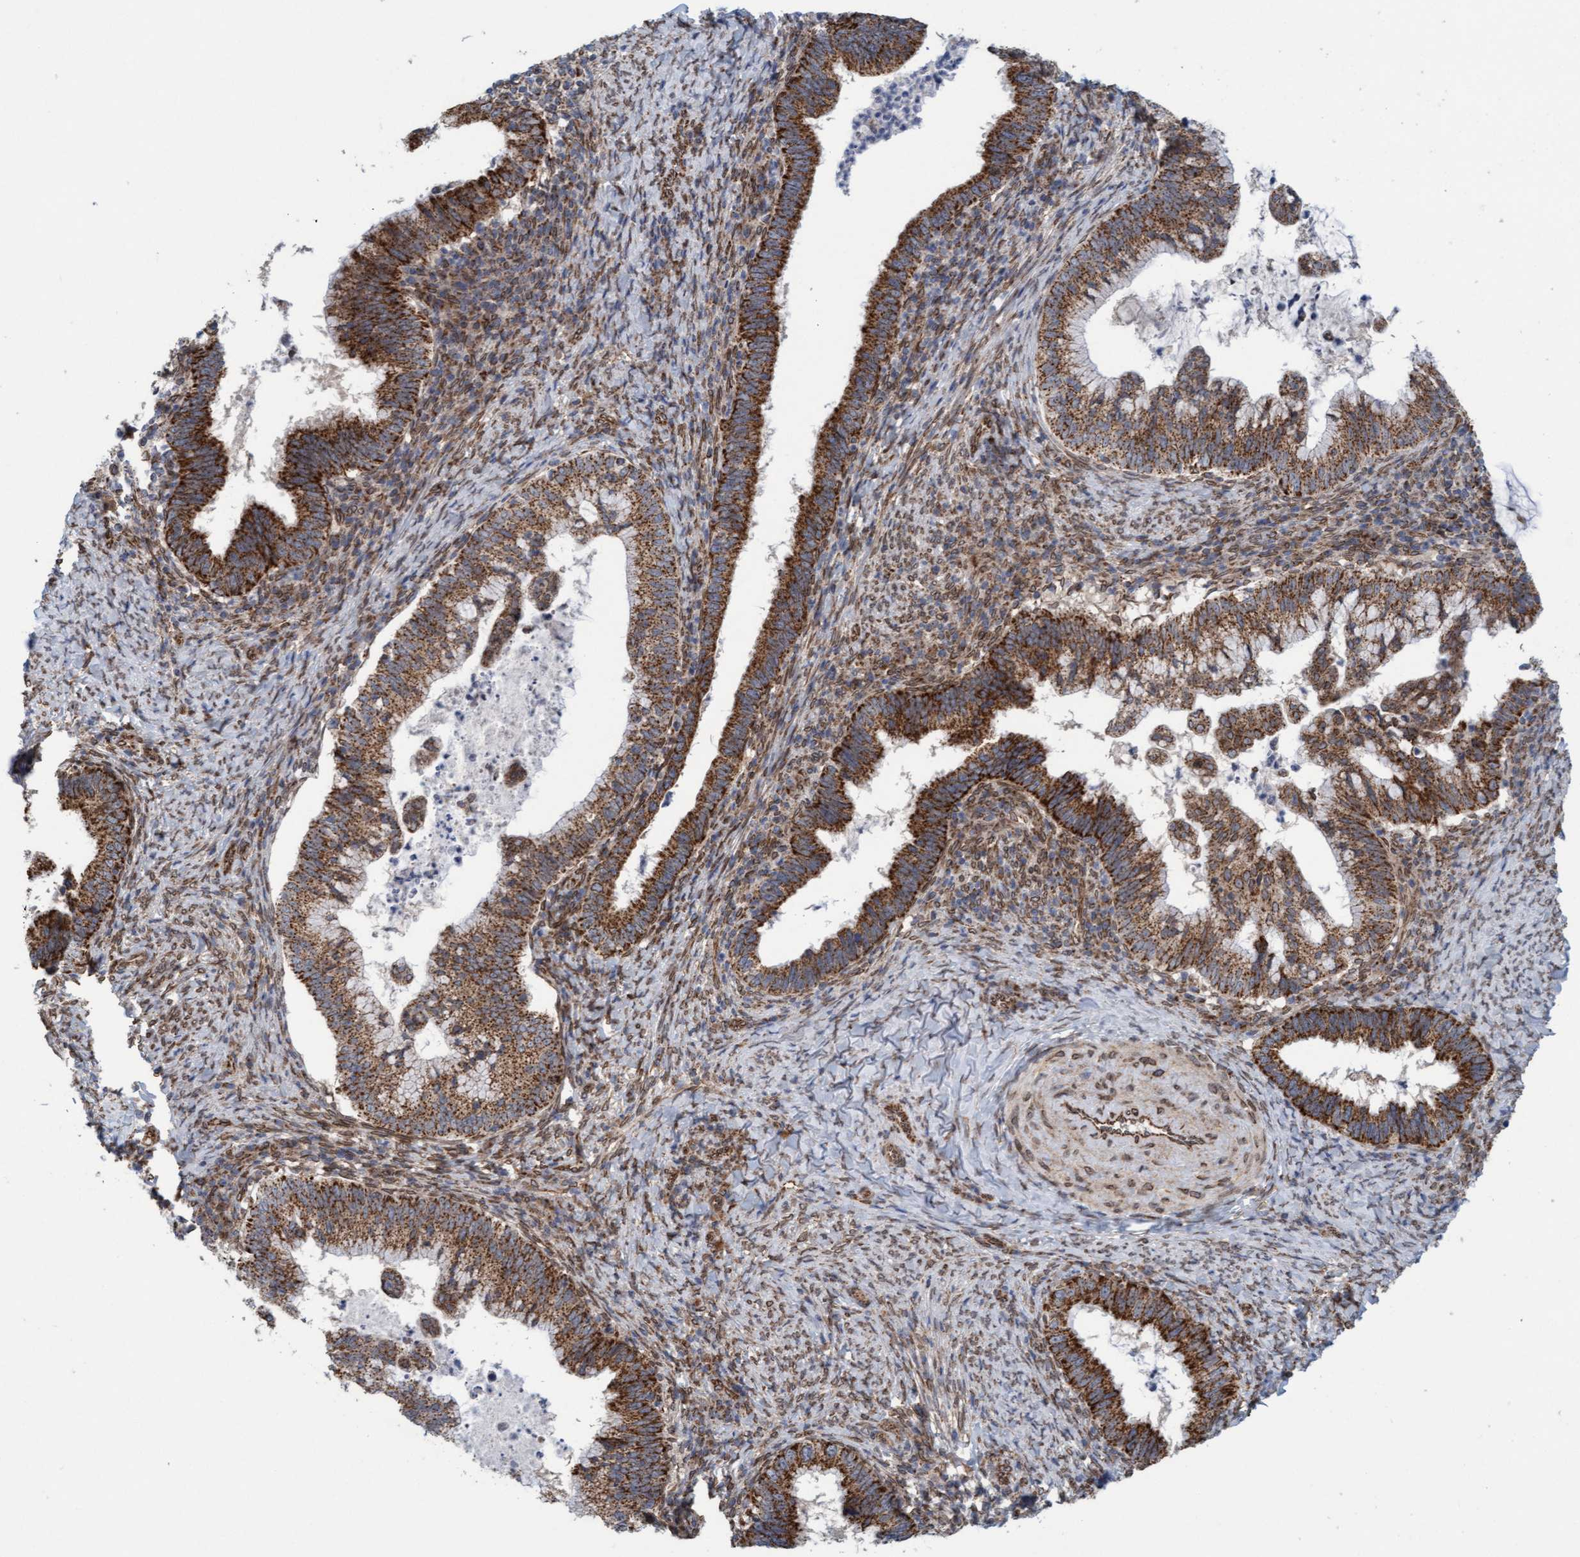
{"staining": {"intensity": "strong", "quantity": ">75%", "location": "cytoplasmic/membranous"}, "tissue": "cervical cancer", "cell_type": "Tumor cells", "image_type": "cancer", "snomed": [{"axis": "morphology", "description": "Adenocarcinoma, NOS"}, {"axis": "topography", "description": "Cervix"}], "caption": "Immunohistochemical staining of human cervical cancer (adenocarcinoma) reveals high levels of strong cytoplasmic/membranous staining in approximately >75% of tumor cells.", "gene": "MRPS23", "patient": {"sex": "female", "age": 36}}